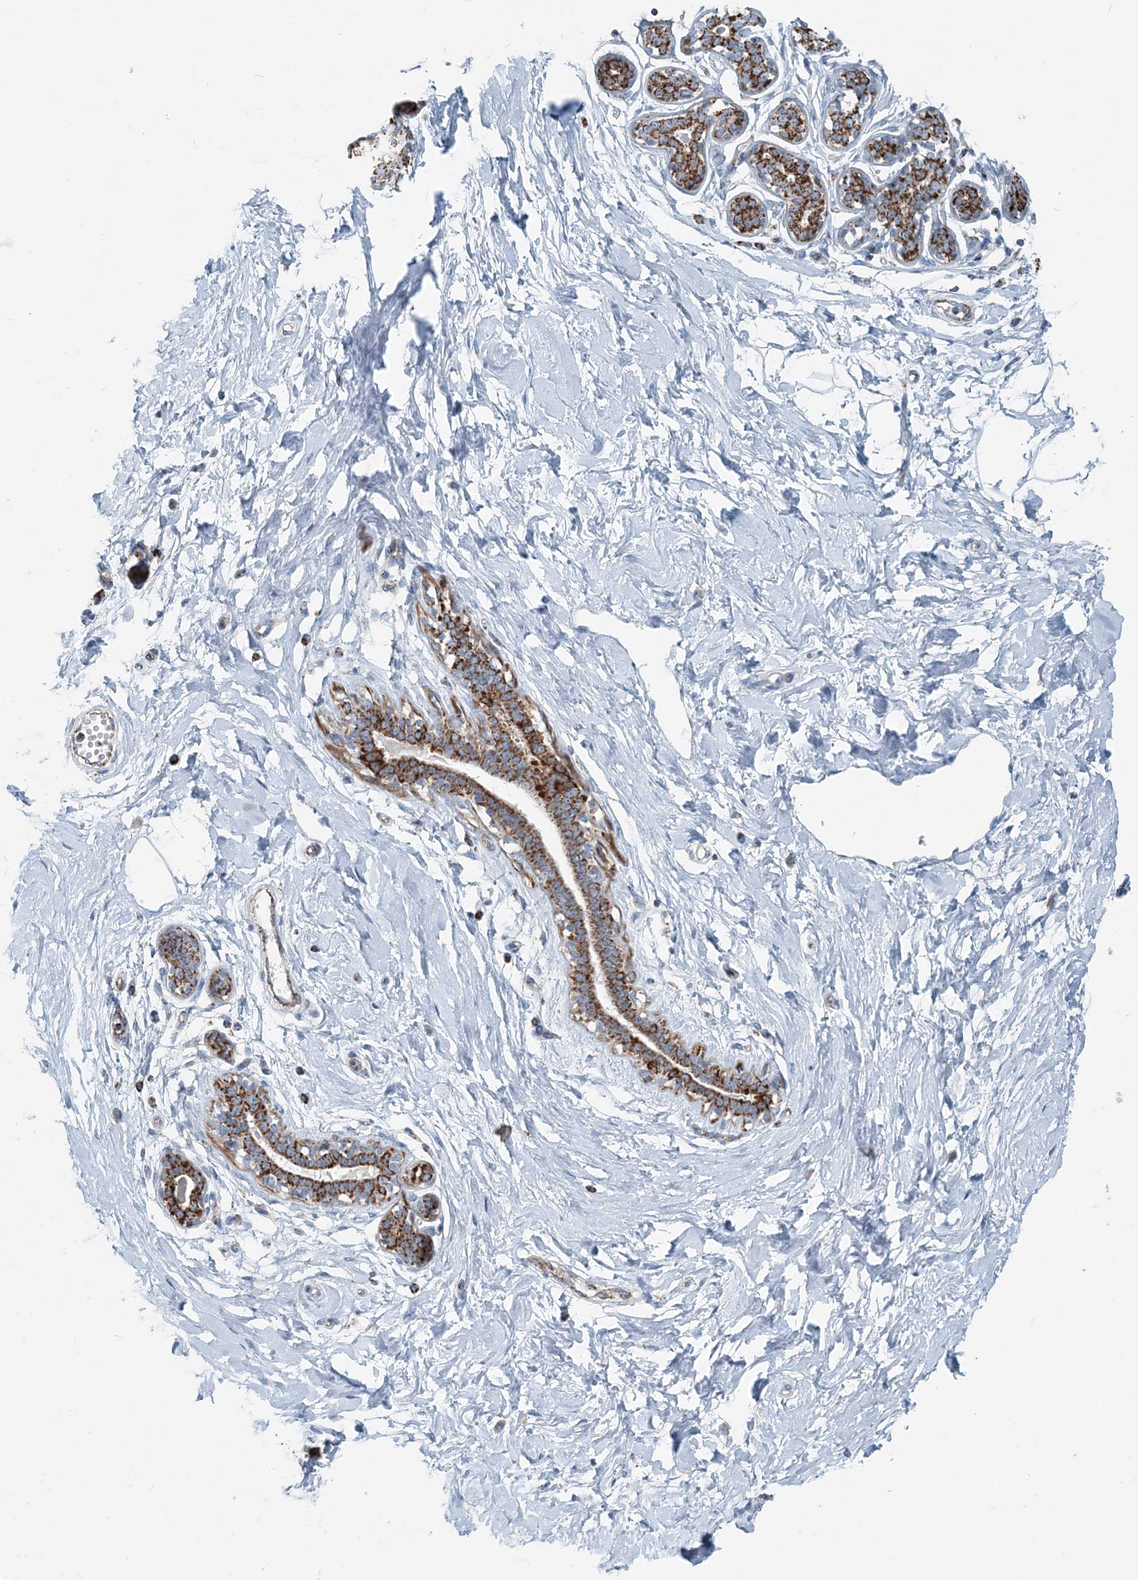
{"staining": {"intensity": "negative", "quantity": "none", "location": "none"}, "tissue": "breast", "cell_type": "Adipocytes", "image_type": "normal", "snomed": [{"axis": "morphology", "description": "Normal tissue, NOS"}, {"axis": "morphology", "description": "Adenoma, NOS"}, {"axis": "topography", "description": "Breast"}], "caption": "This is an immunohistochemistry (IHC) photomicrograph of unremarkable breast. There is no positivity in adipocytes.", "gene": "INTU", "patient": {"sex": "female", "age": 23}}